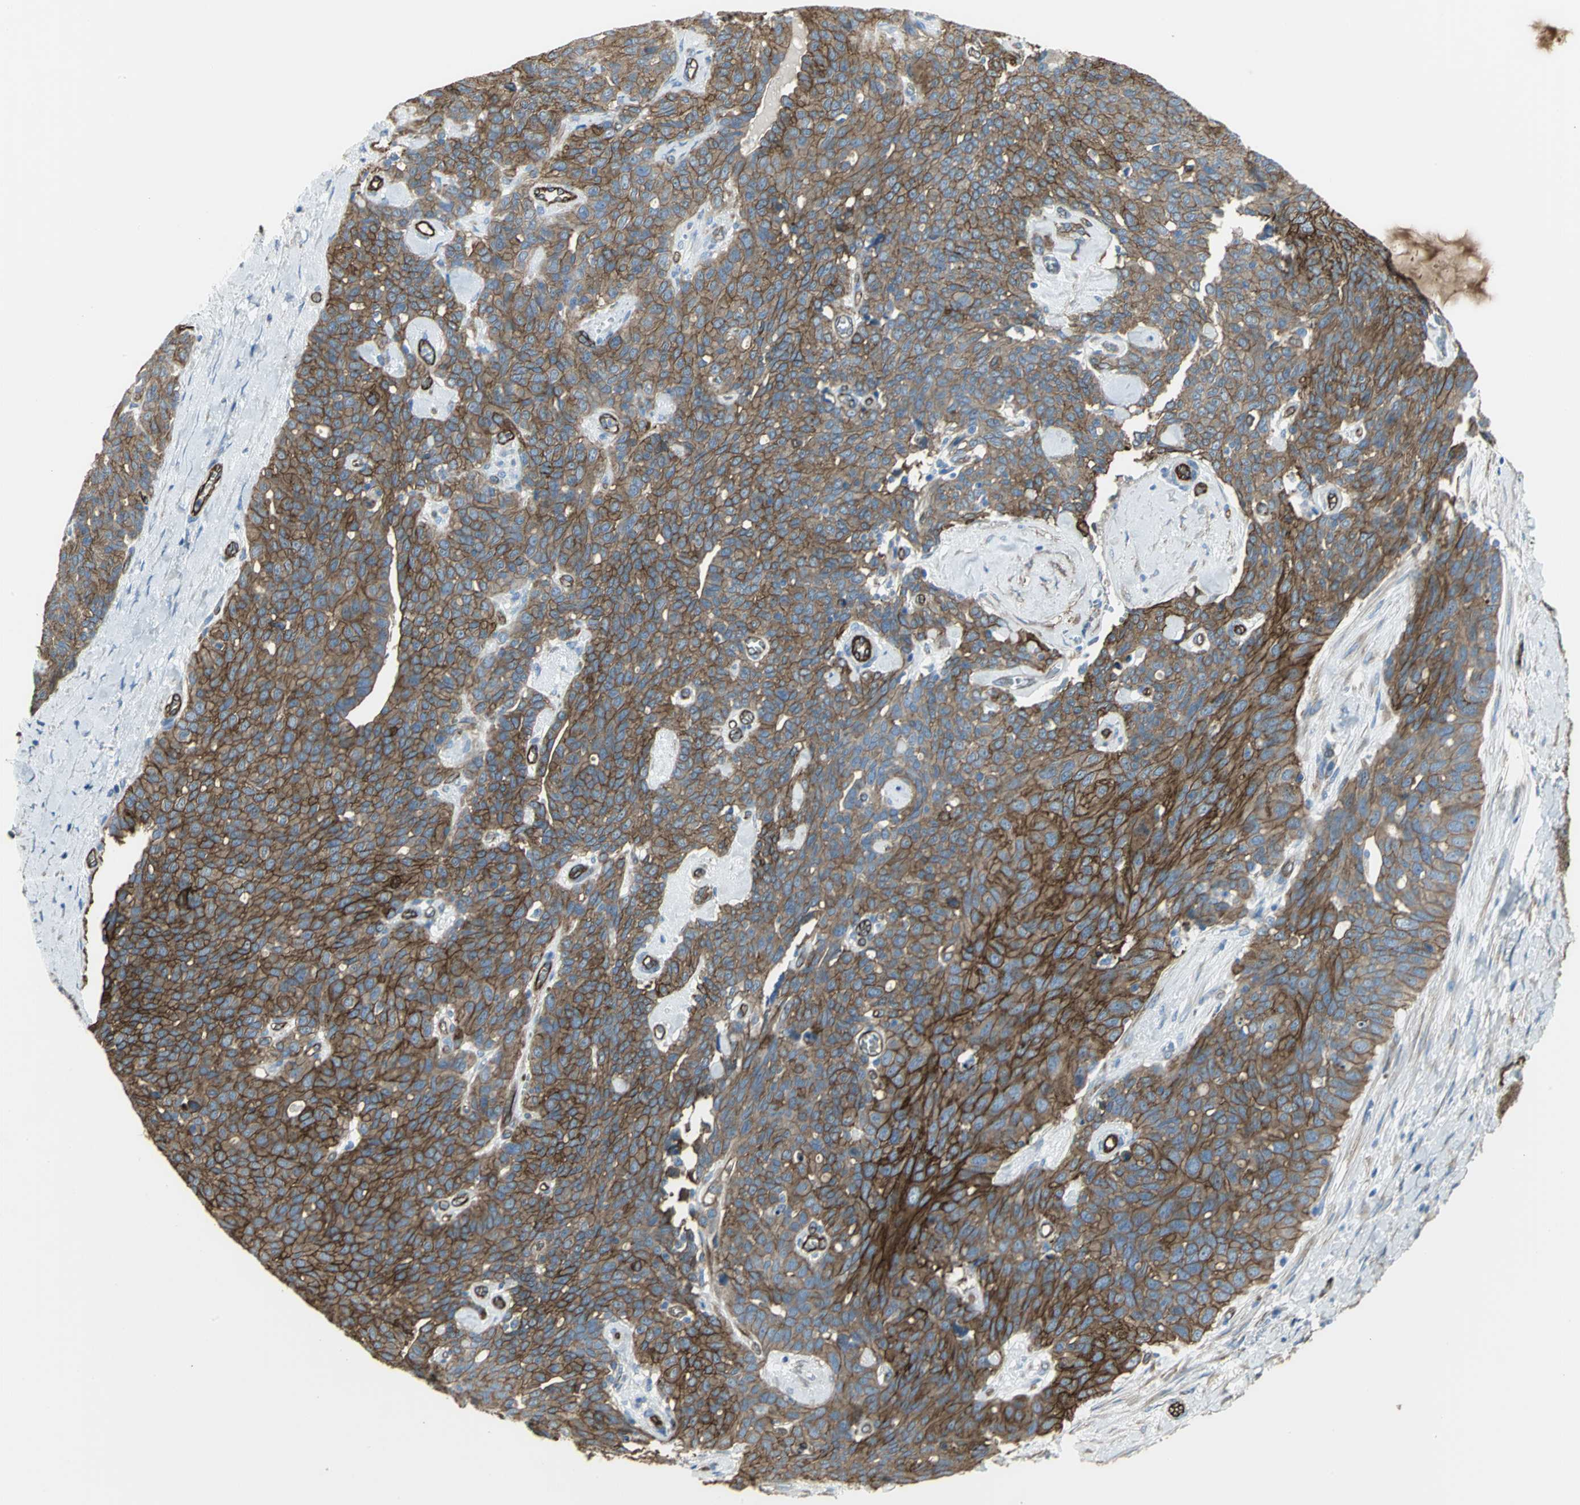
{"staining": {"intensity": "strong", "quantity": ">75%", "location": "cytoplasmic/membranous"}, "tissue": "ovarian cancer", "cell_type": "Tumor cells", "image_type": "cancer", "snomed": [{"axis": "morphology", "description": "Carcinoma, endometroid"}, {"axis": "topography", "description": "Ovary"}], "caption": "Ovarian endometroid carcinoma stained with DAB (3,3'-diaminobenzidine) immunohistochemistry displays high levels of strong cytoplasmic/membranous positivity in approximately >75% of tumor cells.", "gene": "FLNB", "patient": {"sex": "female", "age": 60}}